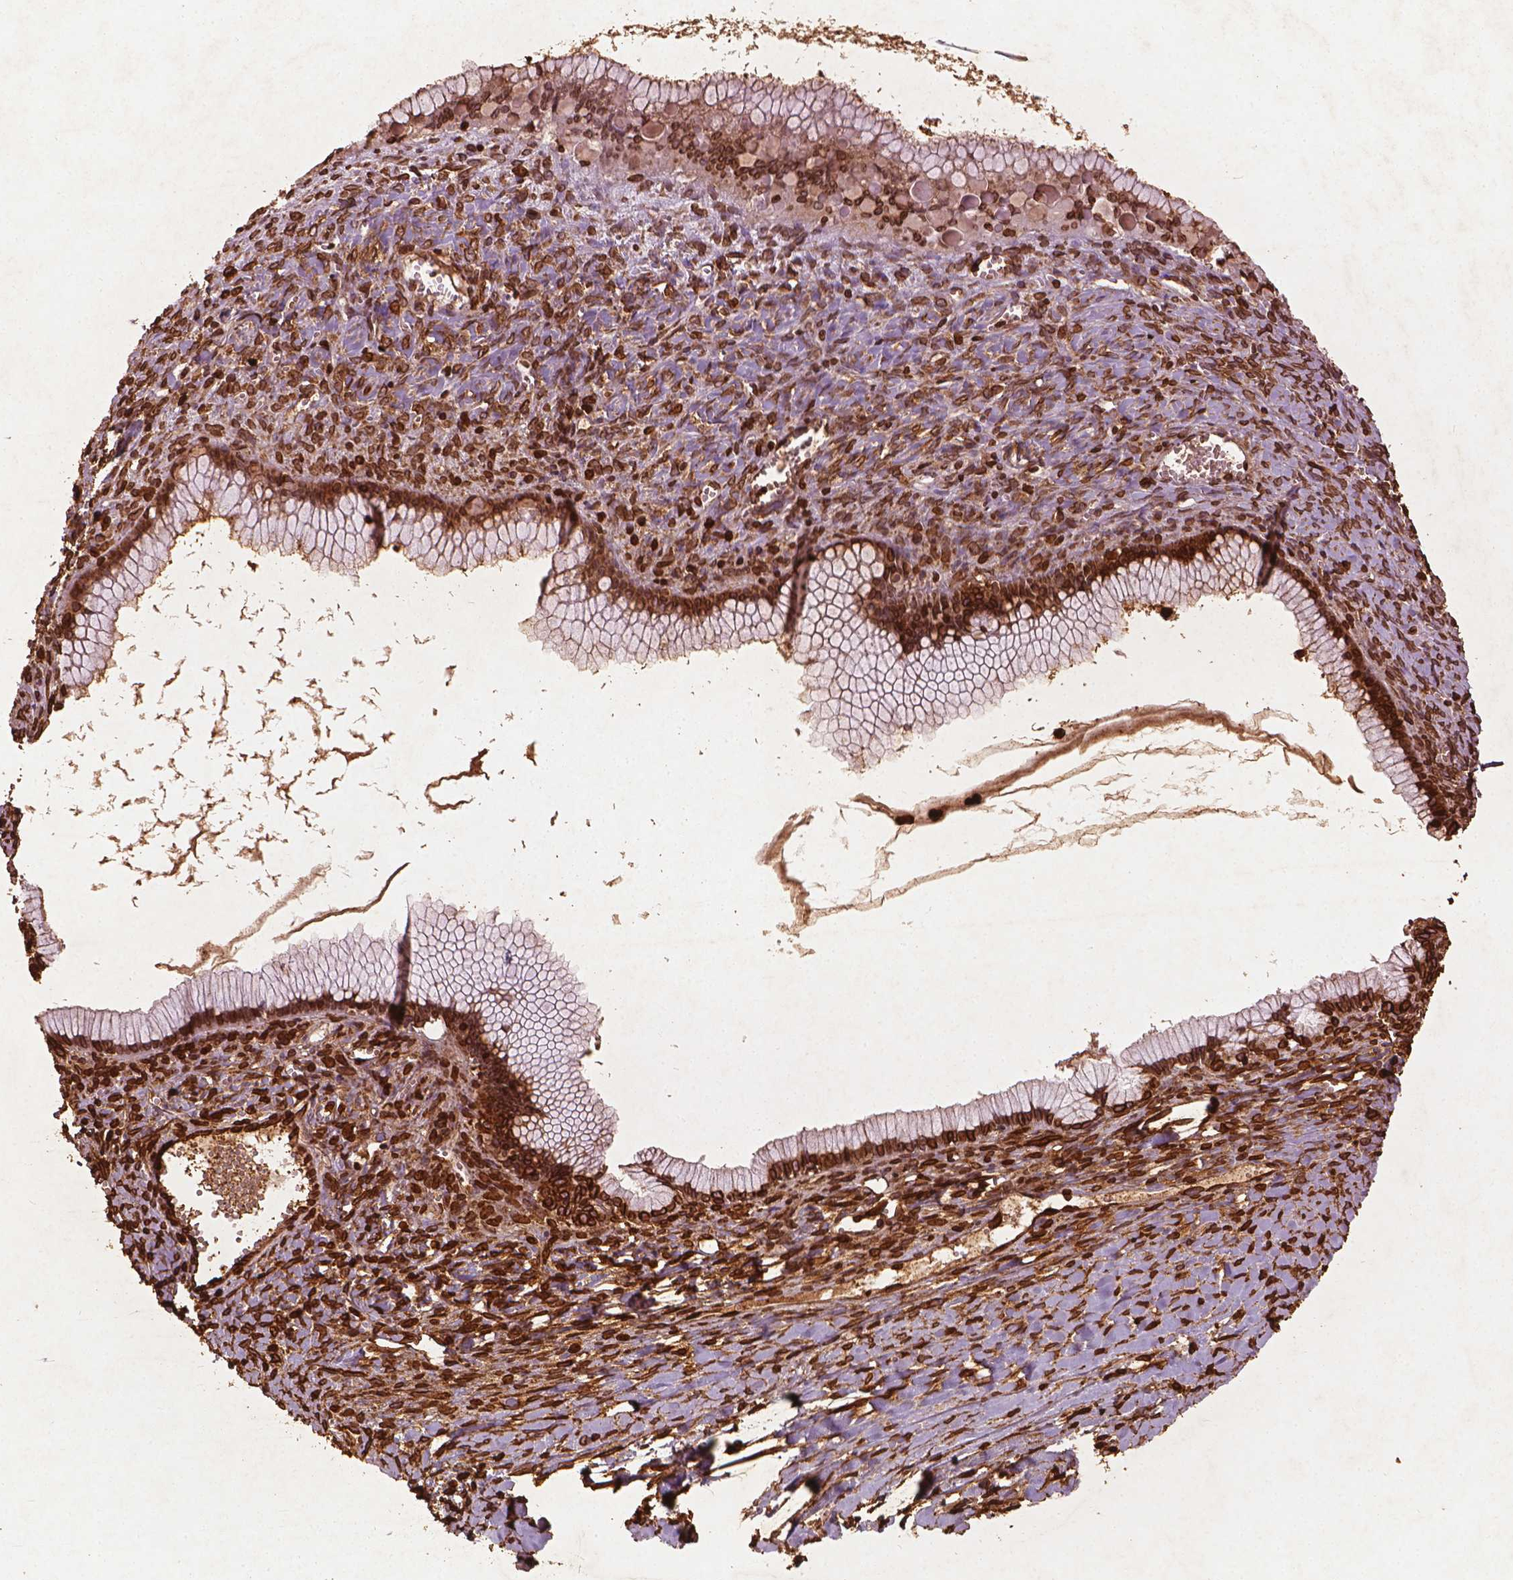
{"staining": {"intensity": "strong", "quantity": ">75%", "location": "cytoplasmic/membranous,nuclear"}, "tissue": "ovarian cancer", "cell_type": "Tumor cells", "image_type": "cancer", "snomed": [{"axis": "morphology", "description": "Cystadenocarcinoma, mucinous, NOS"}, {"axis": "topography", "description": "Ovary"}], "caption": "This histopathology image displays mucinous cystadenocarcinoma (ovarian) stained with immunohistochemistry to label a protein in brown. The cytoplasmic/membranous and nuclear of tumor cells show strong positivity for the protein. Nuclei are counter-stained blue.", "gene": "LMNB1", "patient": {"sex": "female", "age": 41}}